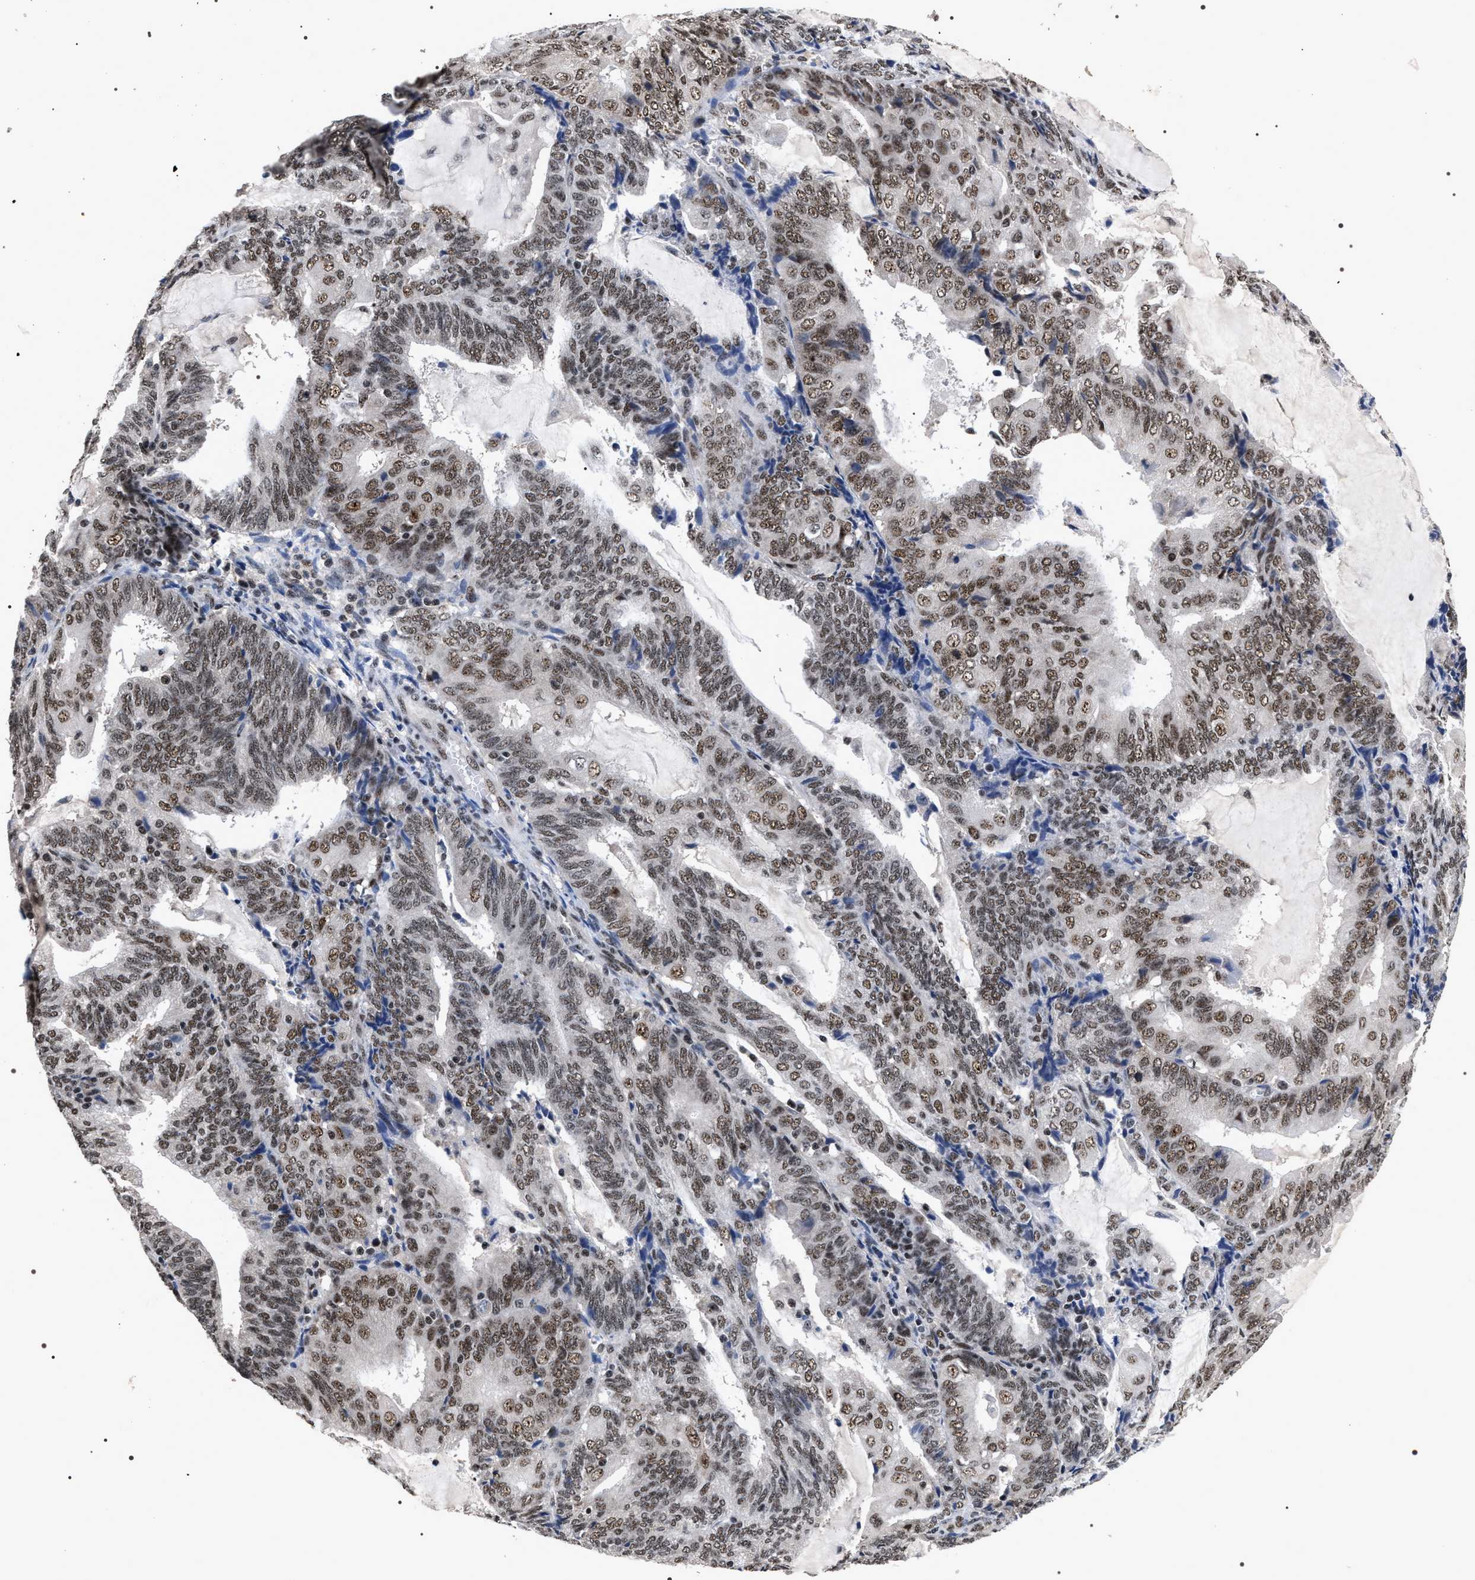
{"staining": {"intensity": "moderate", "quantity": ">75%", "location": "nuclear"}, "tissue": "endometrial cancer", "cell_type": "Tumor cells", "image_type": "cancer", "snomed": [{"axis": "morphology", "description": "Adenocarcinoma, NOS"}, {"axis": "topography", "description": "Endometrium"}], "caption": "Immunohistochemical staining of human endometrial cancer (adenocarcinoma) reveals moderate nuclear protein expression in about >75% of tumor cells.", "gene": "RRP1B", "patient": {"sex": "female", "age": 81}}